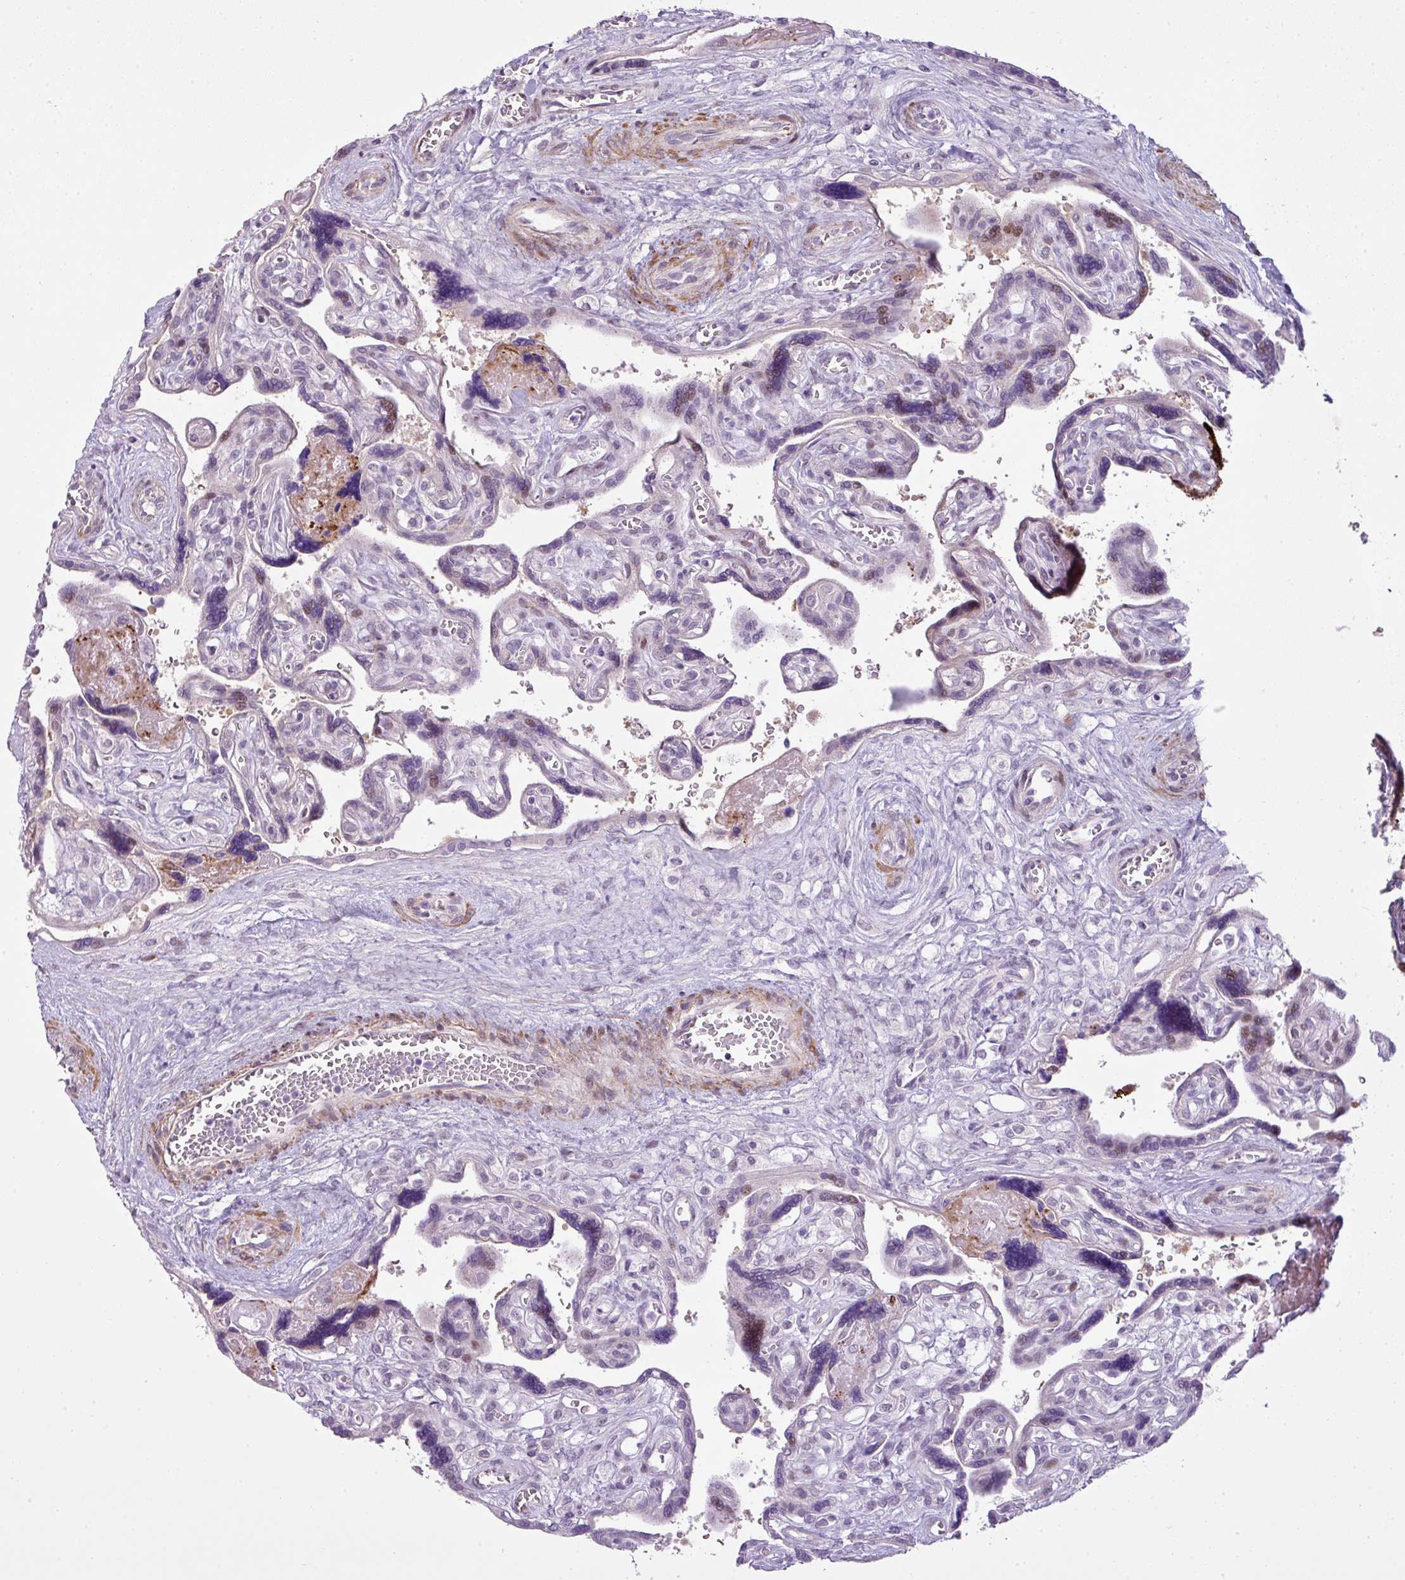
{"staining": {"intensity": "moderate", "quantity": "<25%", "location": "nuclear"}, "tissue": "placenta", "cell_type": "Decidual cells", "image_type": "normal", "snomed": [{"axis": "morphology", "description": "Normal tissue, NOS"}, {"axis": "topography", "description": "Placenta"}], "caption": "Moderate nuclear expression is appreciated in approximately <25% of decidual cells in benign placenta. The staining was performed using DAB (3,3'-diaminobenzidine) to visualize the protein expression in brown, while the nuclei were stained in blue with hematoxylin (Magnification: 20x).", "gene": "ZNF688", "patient": {"sex": "female", "age": 39}}